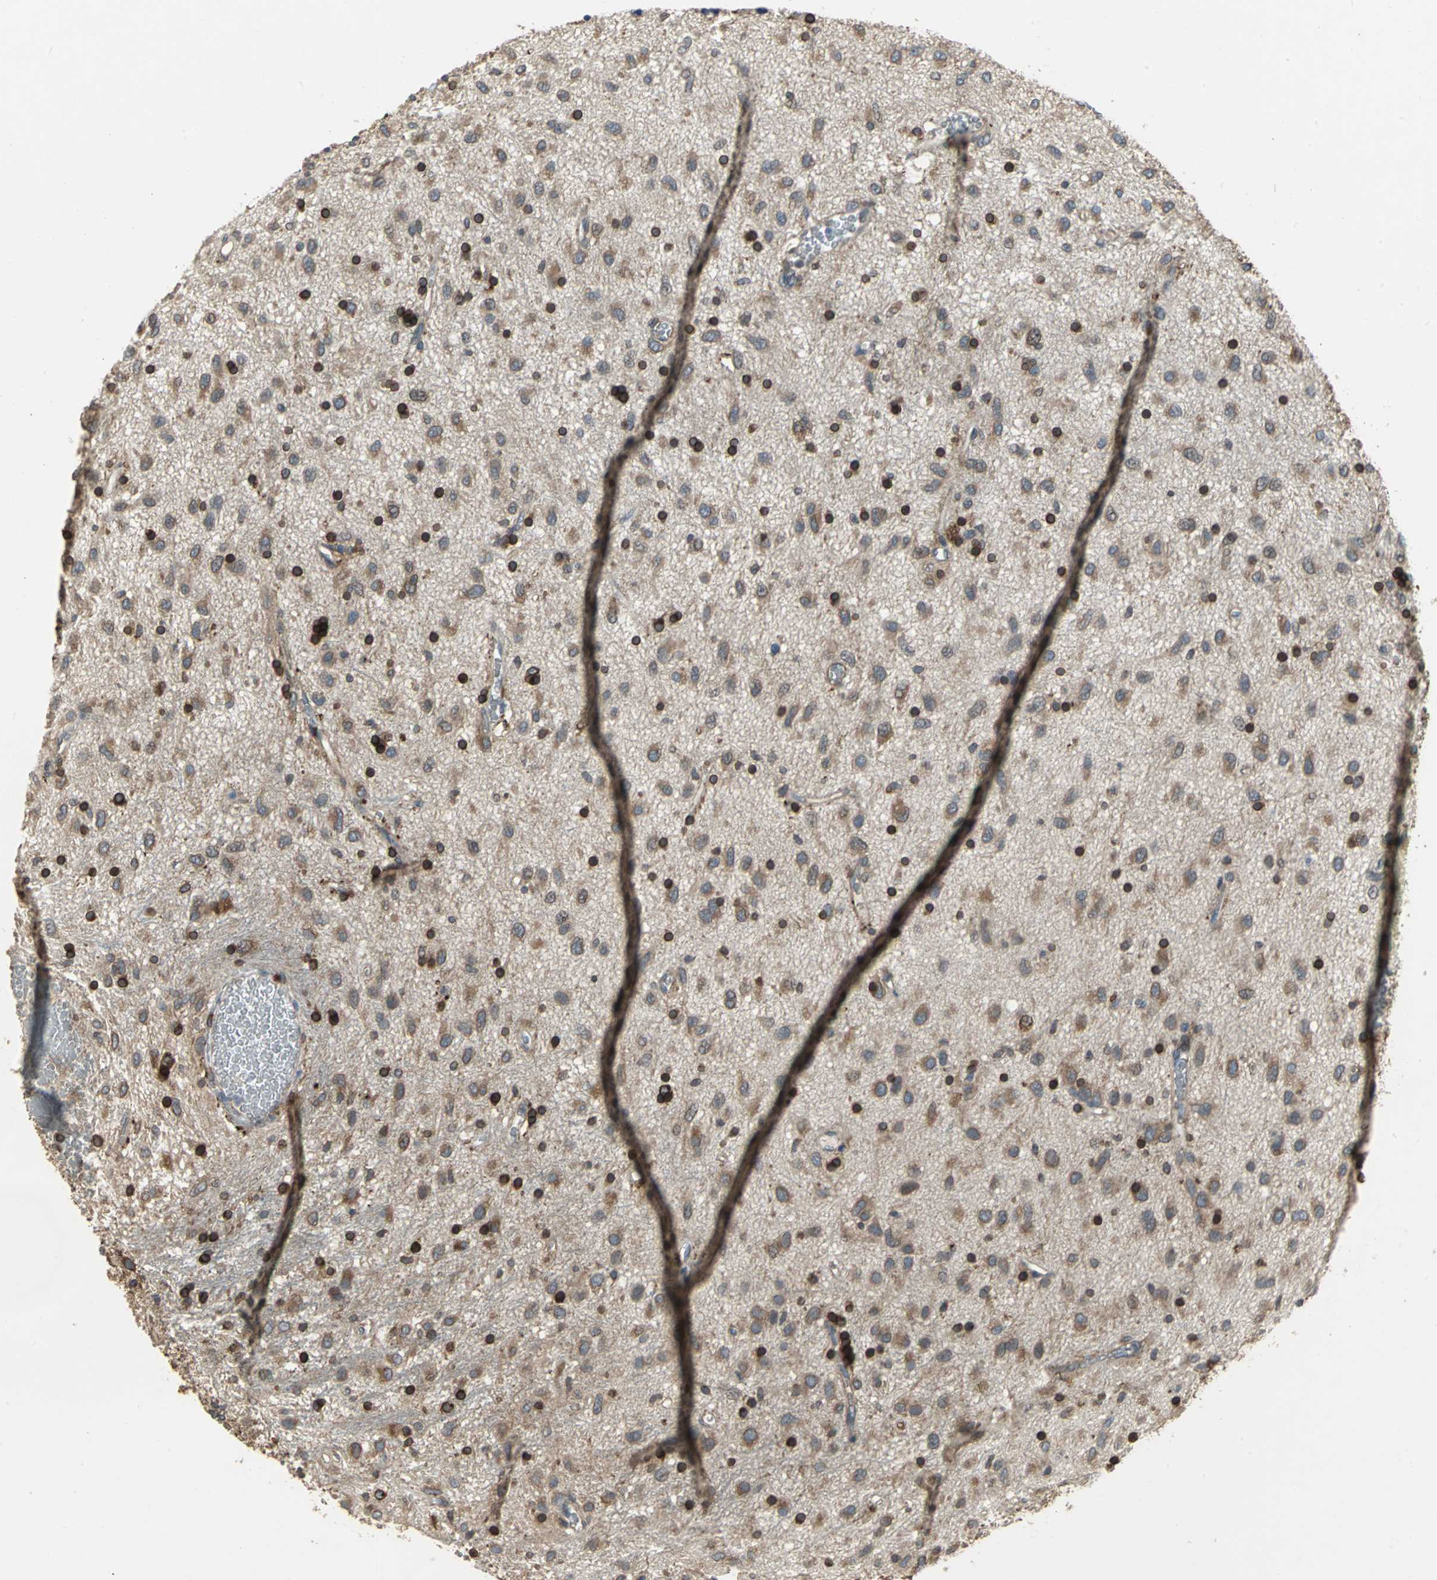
{"staining": {"intensity": "weak", "quantity": "25%-75%", "location": "cytoplasmic/membranous"}, "tissue": "glioma", "cell_type": "Tumor cells", "image_type": "cancer", "snomed": [{"axis": "morphology", "description": "Glioma, malignant, Low grade"}, {"axis": "topography", "description": "Brain"}], "caption": "This image displays IHC staining of glioma, with low weak cytoplasmic/membranous expression in approximately 25%-75% of tumor cells.", "gene": "SYVN1", "patient": {"sex": "male", "age": 77}}